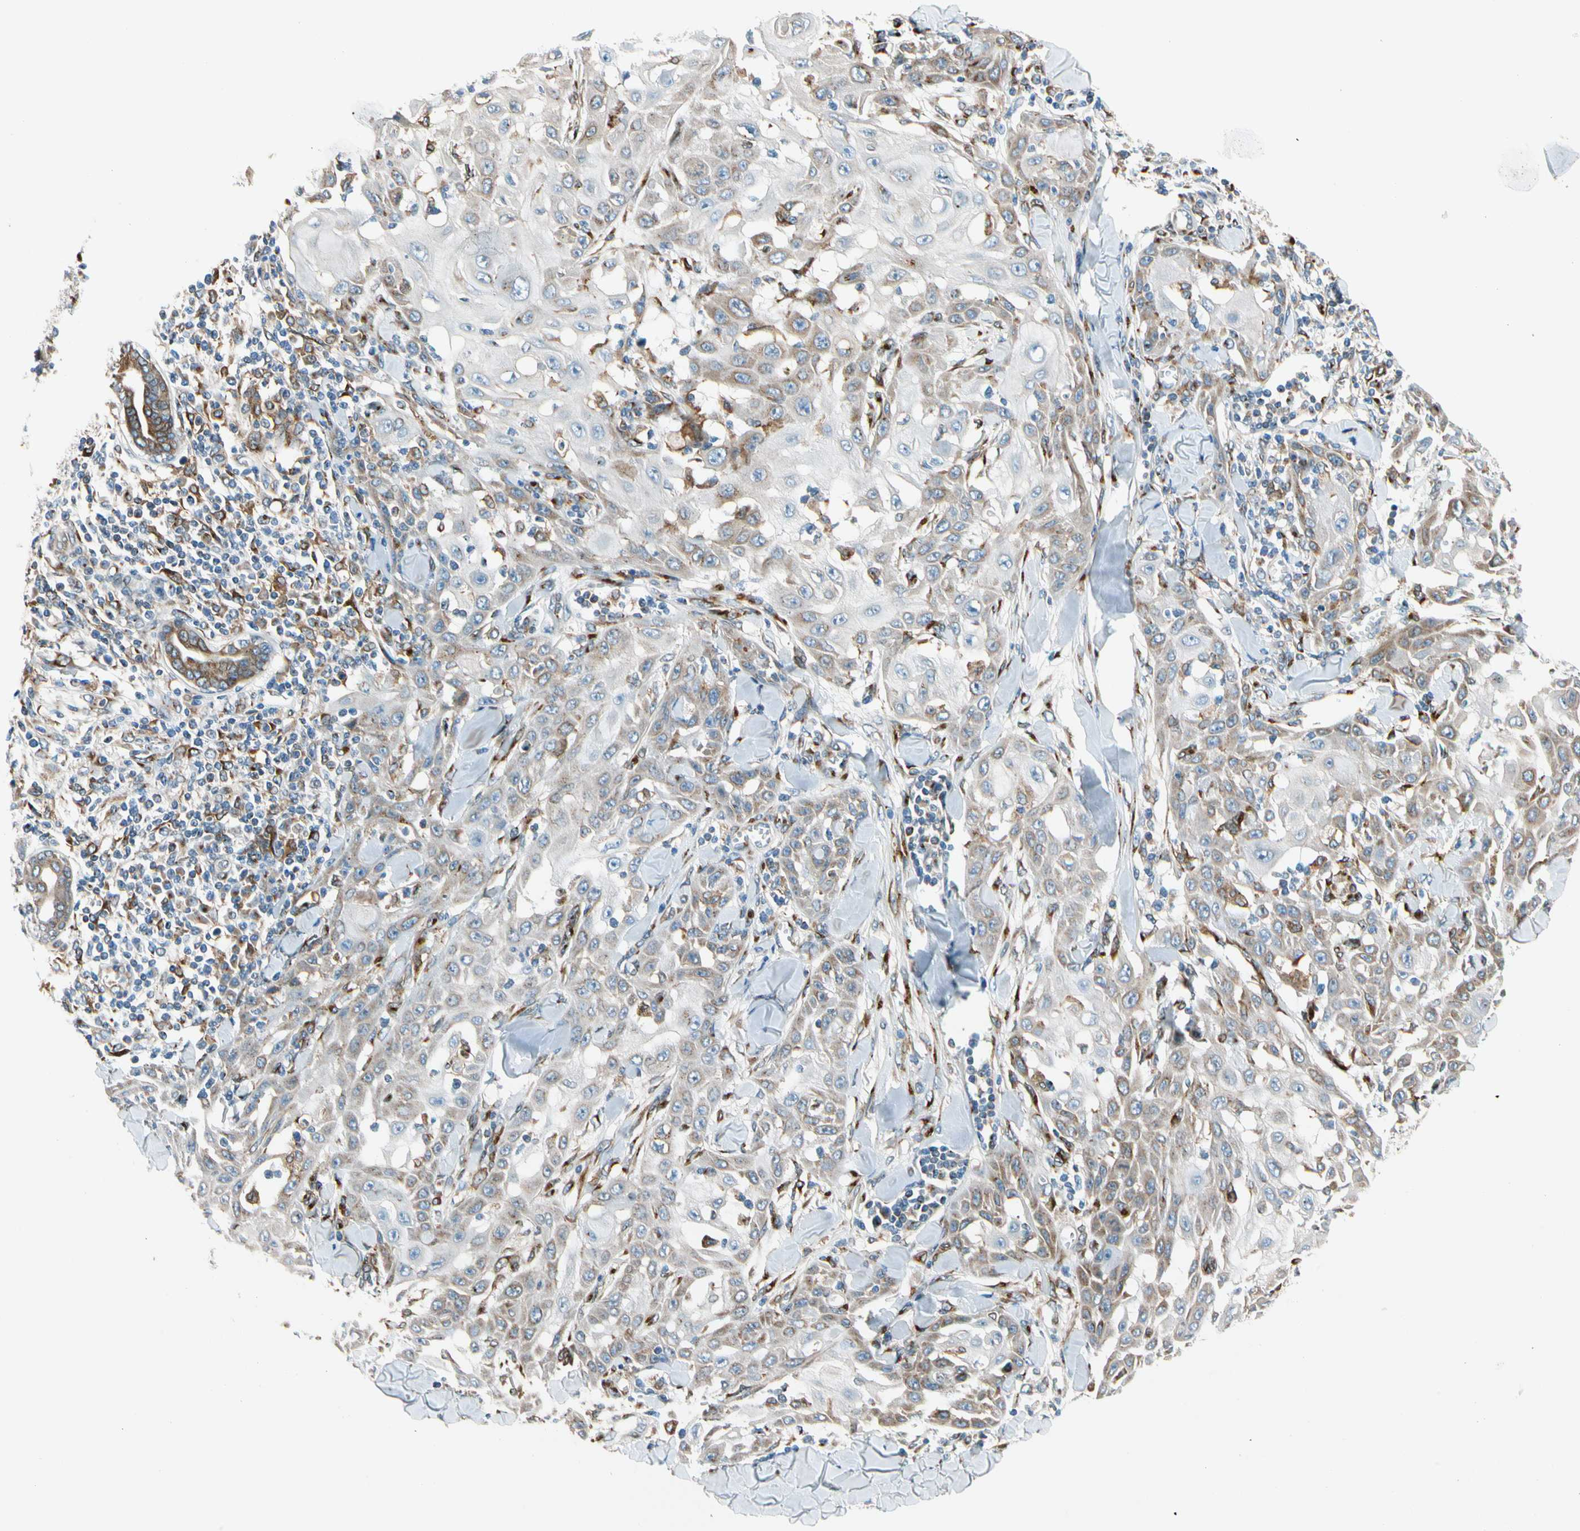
{"staining": {"intensity": "weak", "quantity": "25%-75%", "location": "cytoplasmic/membranous"}, "tissue": "skin cancer", "cell_type": "Tumor cells", "image_type": "cancer", "snomed": [{"axis": "morphology", "description": "Squamous cell carcinoma, NOS"}, {"axis": "topography", "description": "Skin"}], "caption": "The photomicrograph displays a brown stain indicating the presence of a protein in the cytoplasmic/membranous of tumor cells in skin cancer.", "gene": "NUCB1", "patient": {"sex": "male", "age": 24}}